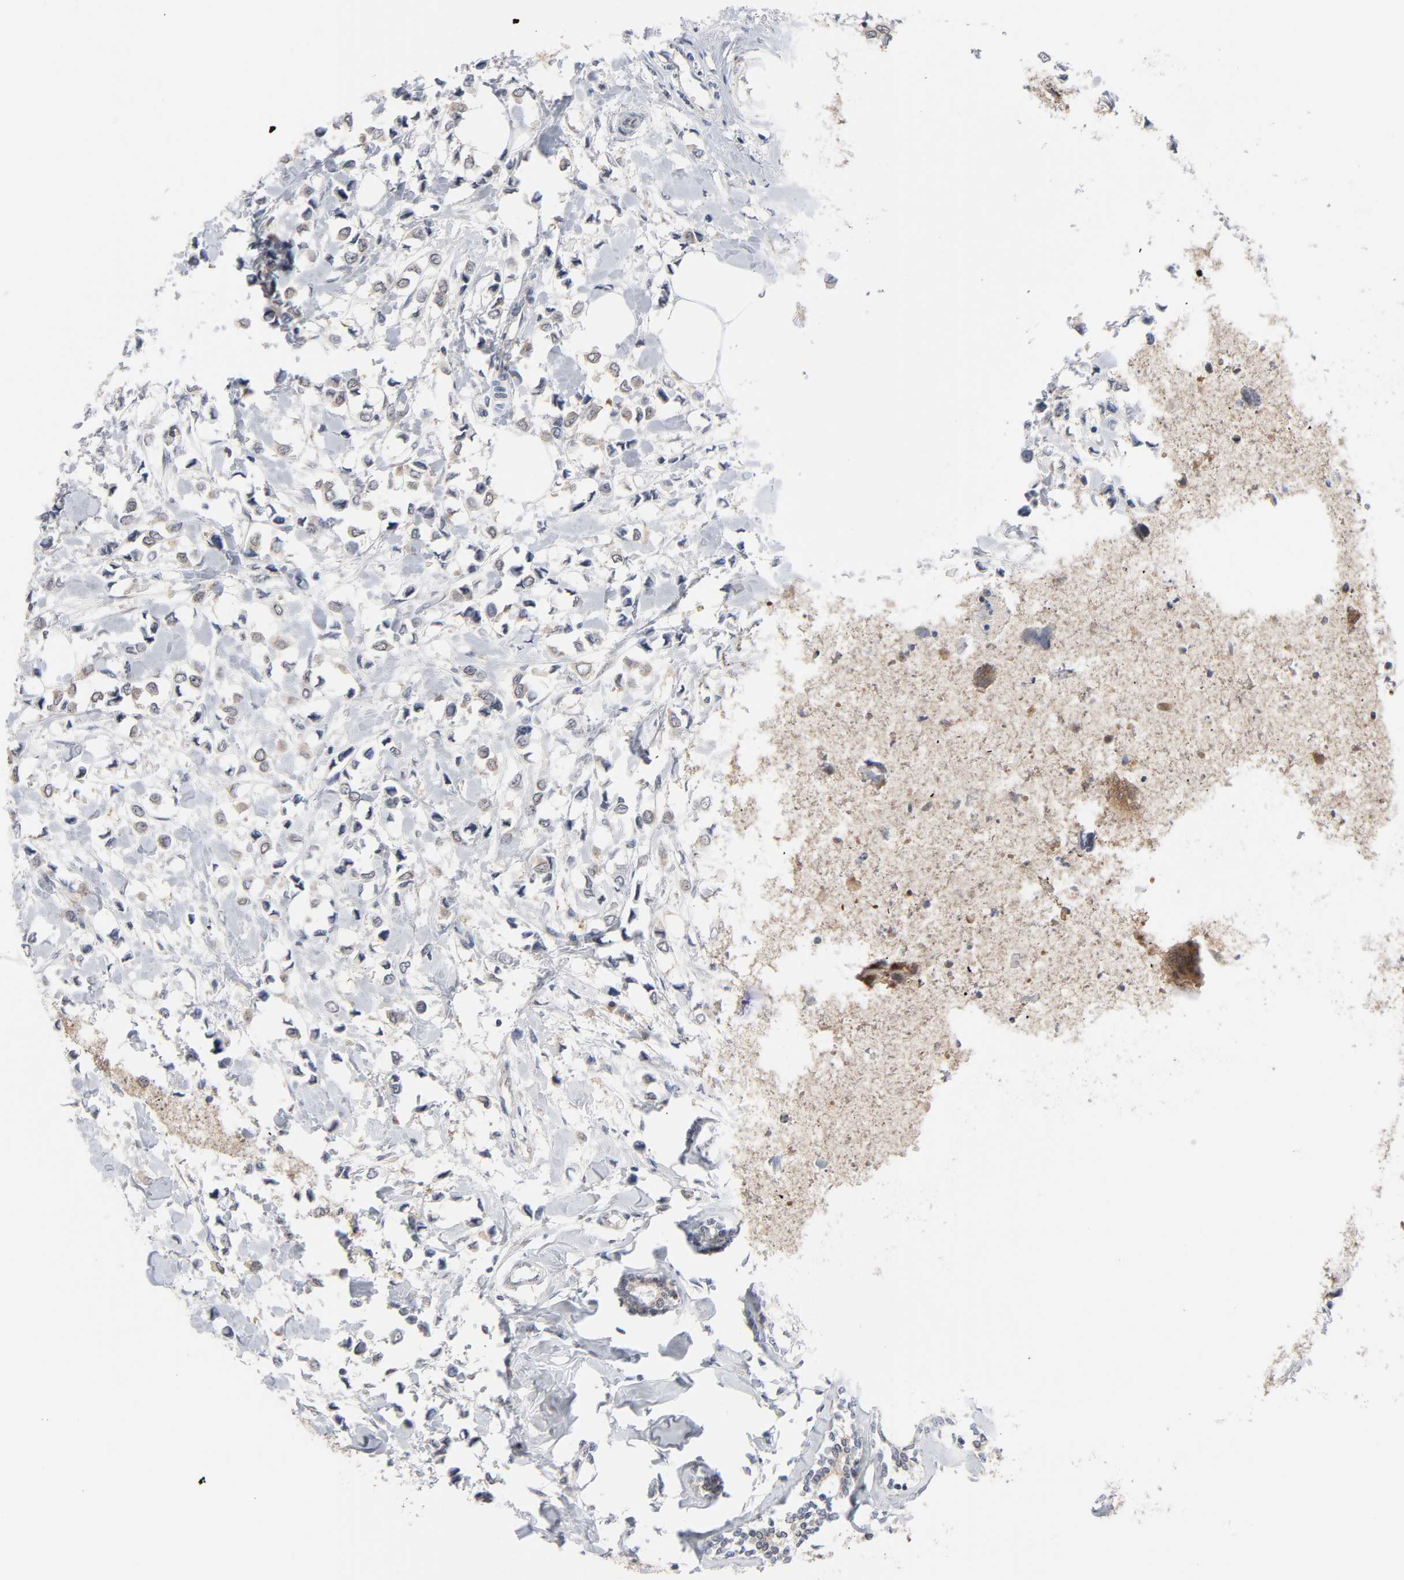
{"staining": {"intensity": "weak", "quantity": ">75%", "location": "cytoplasmic/membranous"}, "tissue": "breast cancer", "cell_type": "Tumor cells", "image_type": "cancer", "snomed": [{"axis": "morphology", "description": "Lobular carcinoma"}, {"axis": "topography", "description": "Breast"}], "caption": "This histopathology image shows IHC staining of human breast lobular carcinoma, with low weak cytoplasmic/membranous positivity in about >75% of tumor cells.", "gene": "PRDX1", "patient": {"sex": "female", "age": 51}}